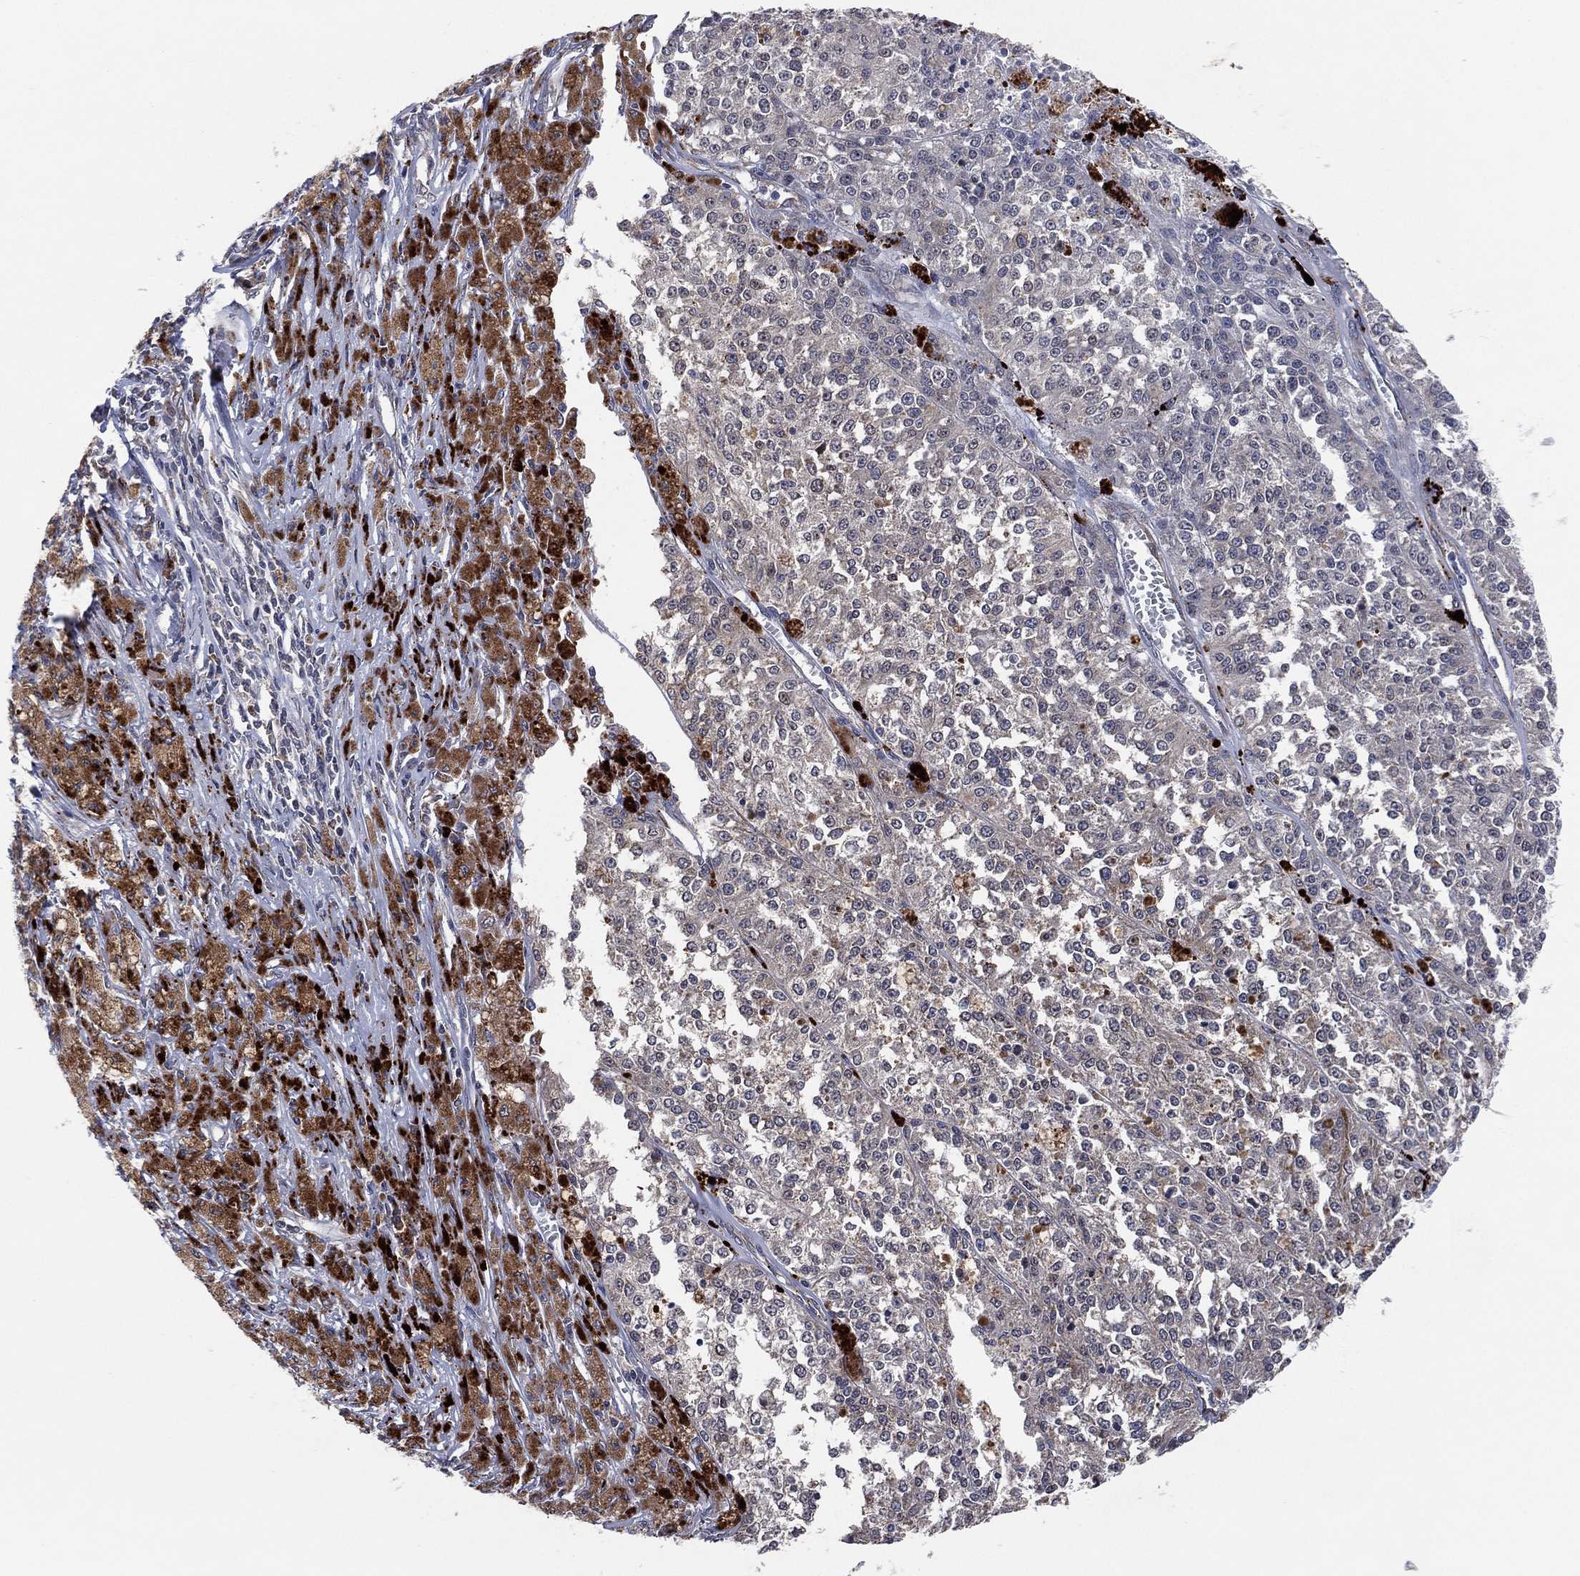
{"staining": {"intensity": "negative", "quantity": "none", "location": "none"}, "tissue": "melanoma", "cell_type": "Tumor cells", "image_type": "cancer", "snomed": [{"axis": "morphology", "description": "Malignant melanoma, Metastatic site"}, {"axis": "topography", "description": "Lymph node"}], "caption": "IHC micrograph of human melanoma stained for a protein (brown), which shows no positivity in tumor cells. (Immunohistochemistry (ihc), brightfield microscopy, high magnification).", "gene": "FAM104A", "patient": {"sex": "female", "age": 64}}